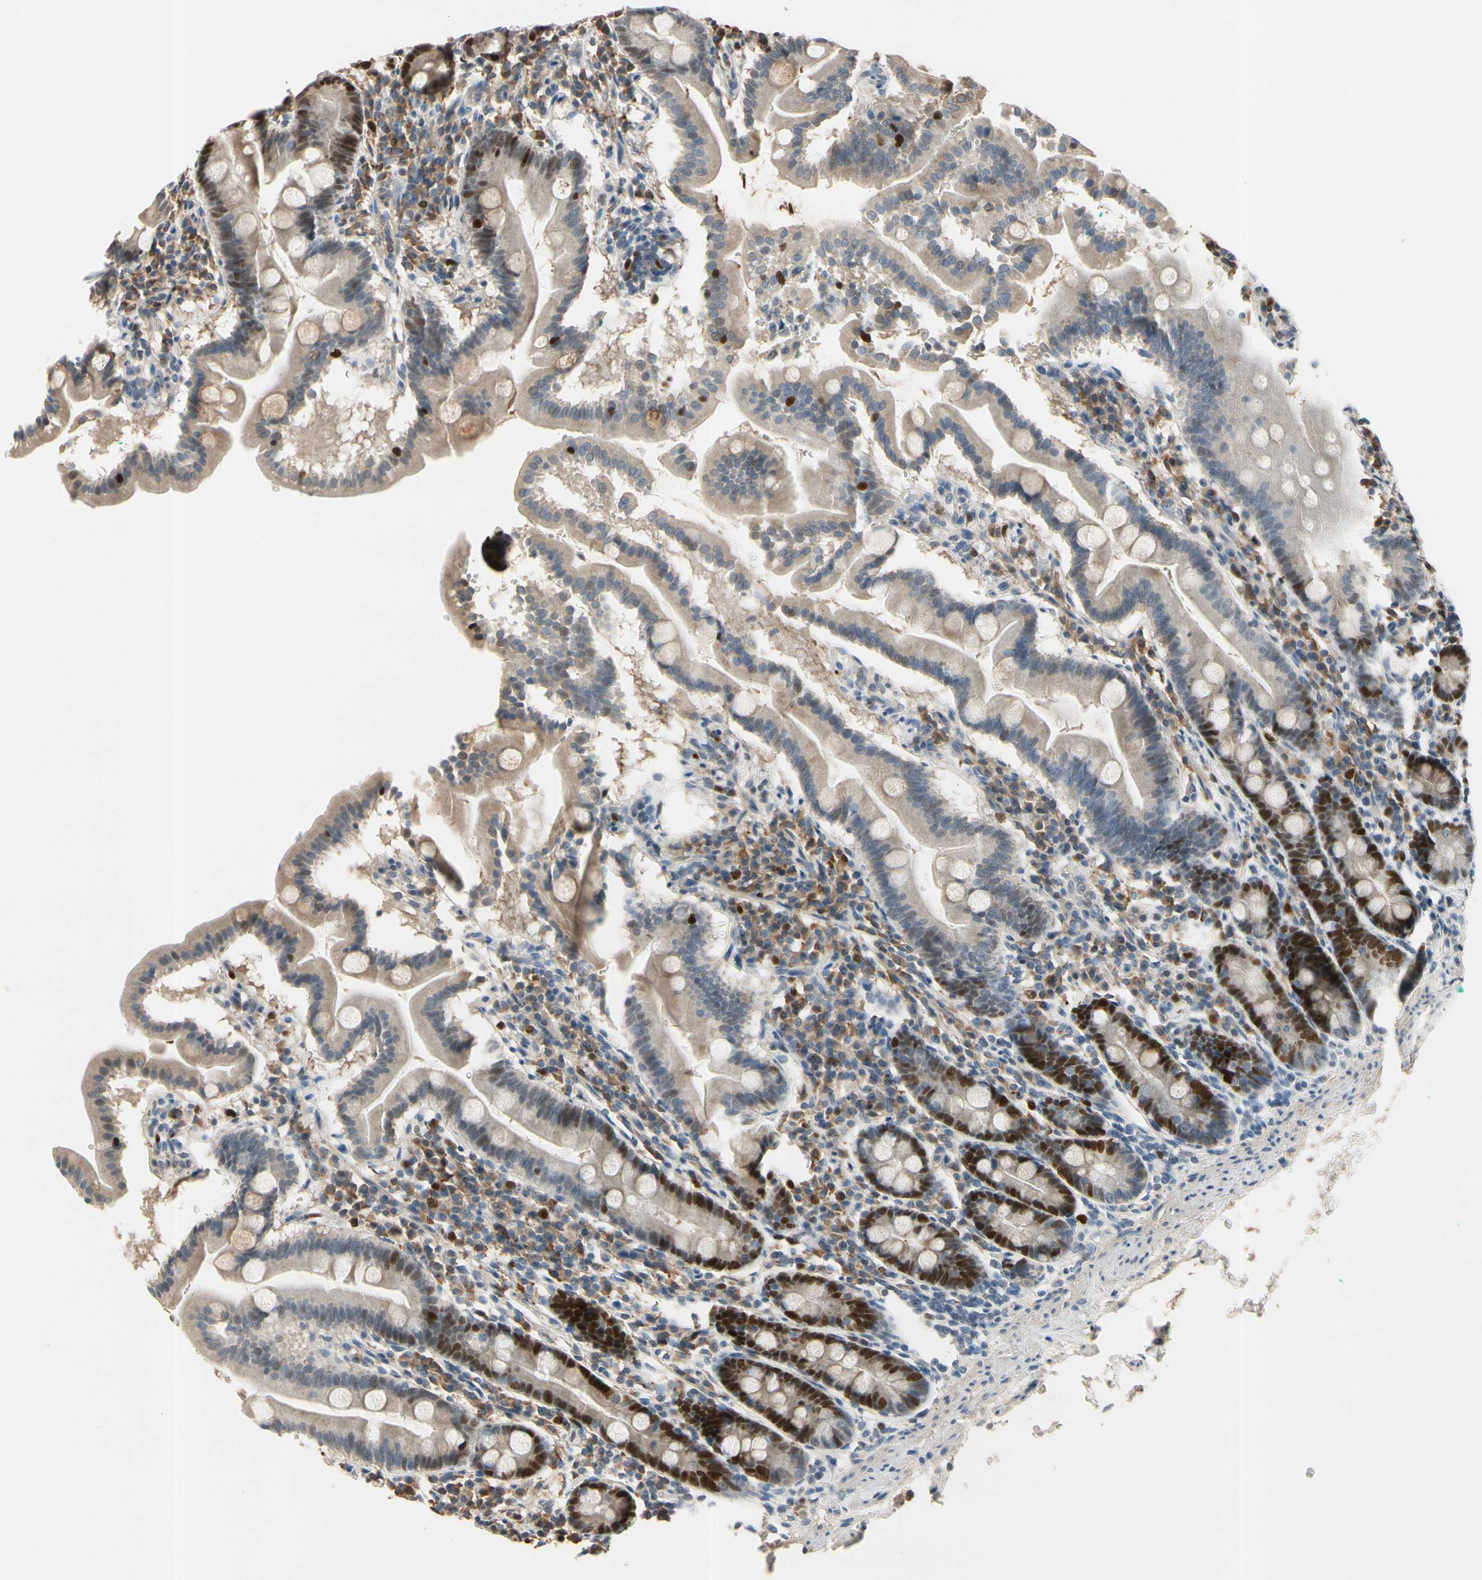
{"staining": {"intensity": "strong", "quantity": "<25%", "location": "nuclear"}, "tissue": "duodenum", "cell_type": "Glandular cells", "image_type": "normal", "snomed": [{"axis": "morphology", "description": "Normal tissue, NOS"}, {"axis": "topography", "description": "Duodenum"}], "caption": "Immunohistochemical staining of unremarkable duodenum displays strong nuclear protein positivity in approximately <25% of glandular cells. (DAB IHC, brown staining for protein, blue staining for nuclei).", "gene": "ZKSCAN3", "patient": {"sex": "male", "age": 50}}